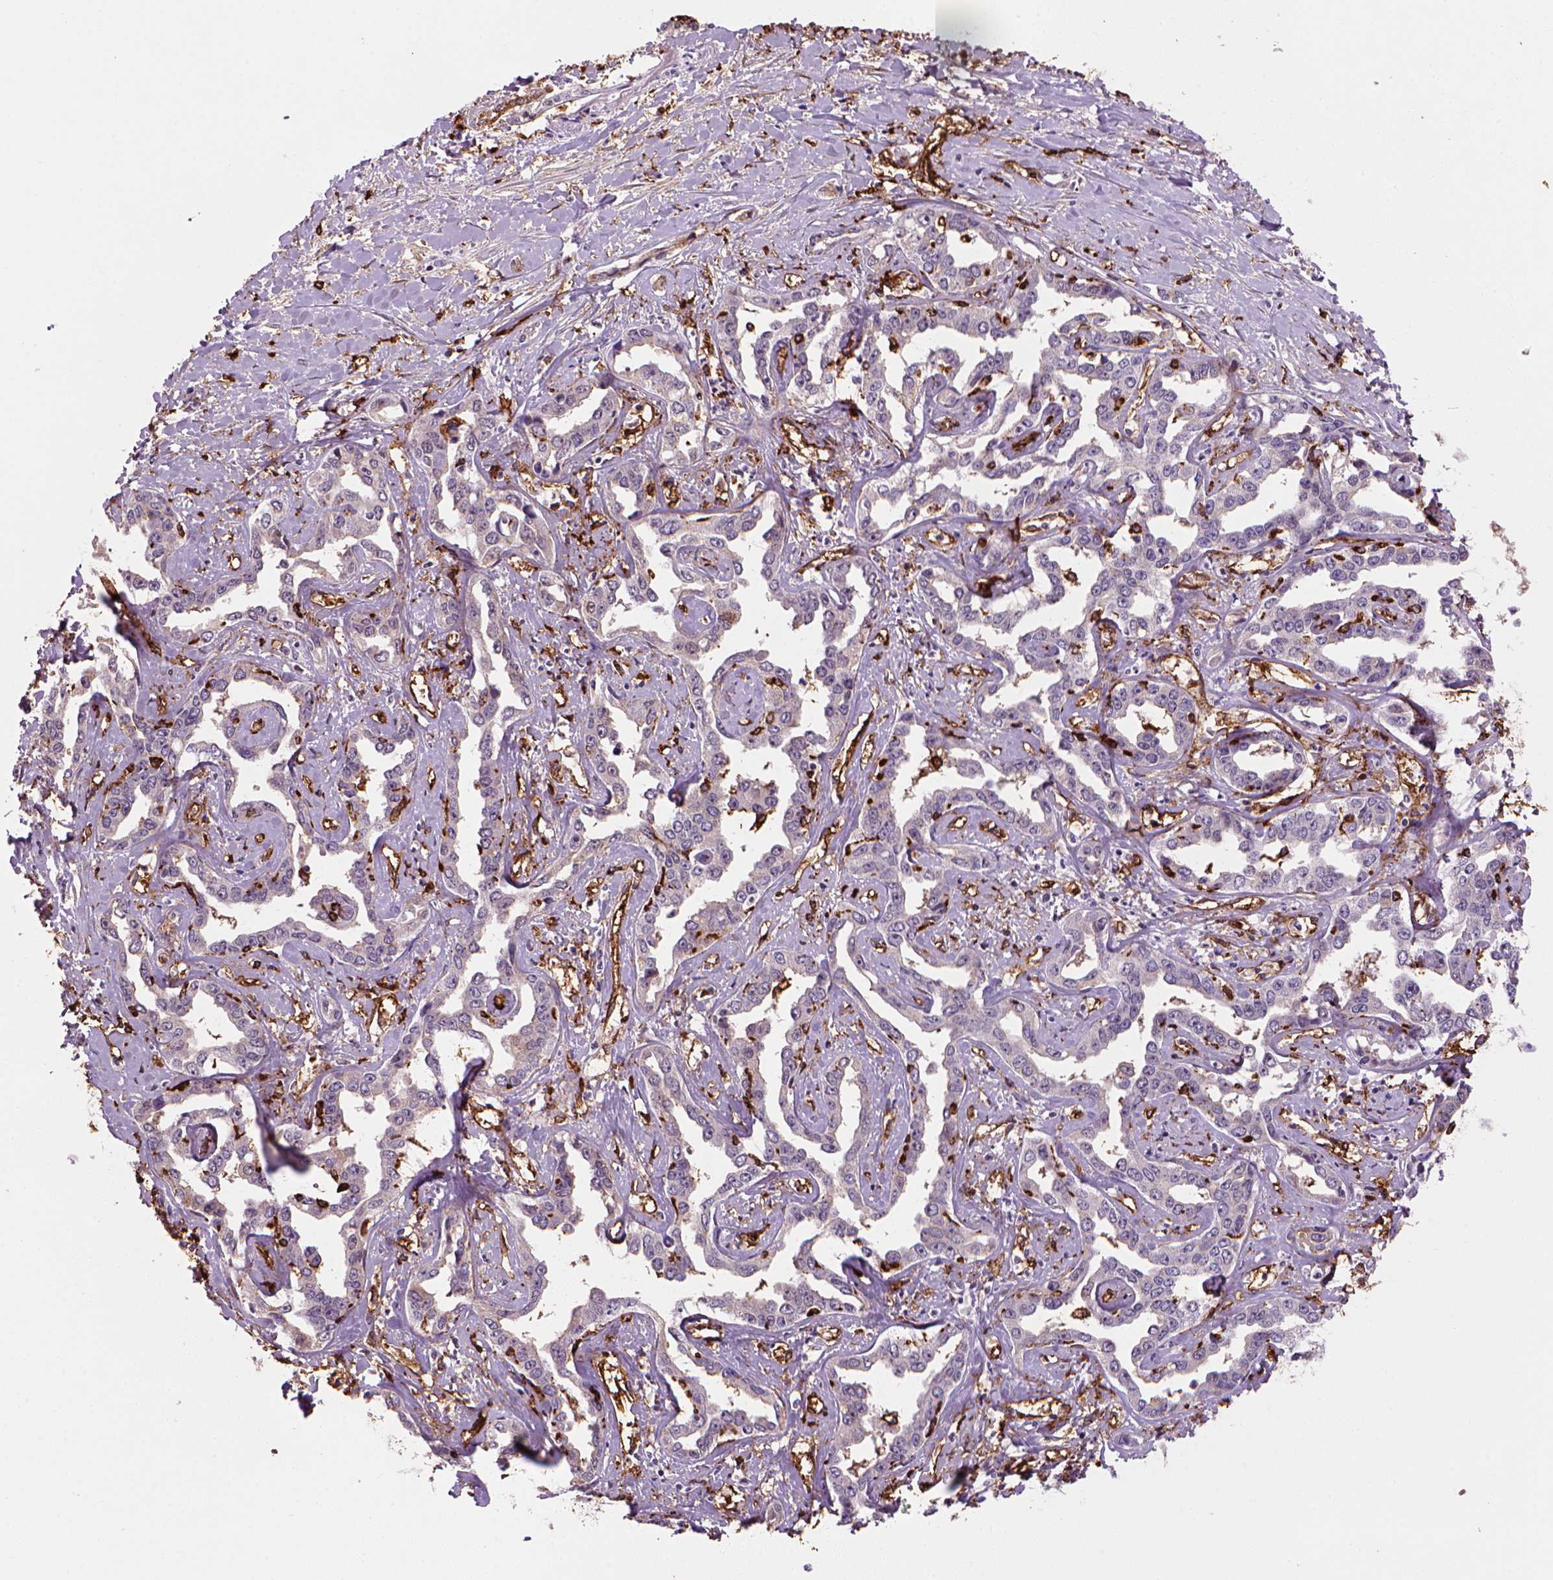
{"staining": {"intensity": "negative", "quantity": "none", "location": "none"}, "tissue": "liver cancer", "cell_type": "Tumor cells", "image_type": "cancer", "snomed": [{"axis": "morphology", "description": "Cholangiocarcinoma"}, {"axis": "topography", "description": "Liver"}], "caption": "This histopathology image is of liver cancer (cholangiocarcinoma) stained with immunohistochemistry to label a protein in brown with the nuclei are counter-stained blue. There is no positivity in tumor cells. (DAB (3,3'-diaminobenzidine) immunohistochemistry (IHC) visualized using brightfield microscopy, high magnification).", "gene": "MARCKS", "patient": {"sex": "male", "age": 59}}